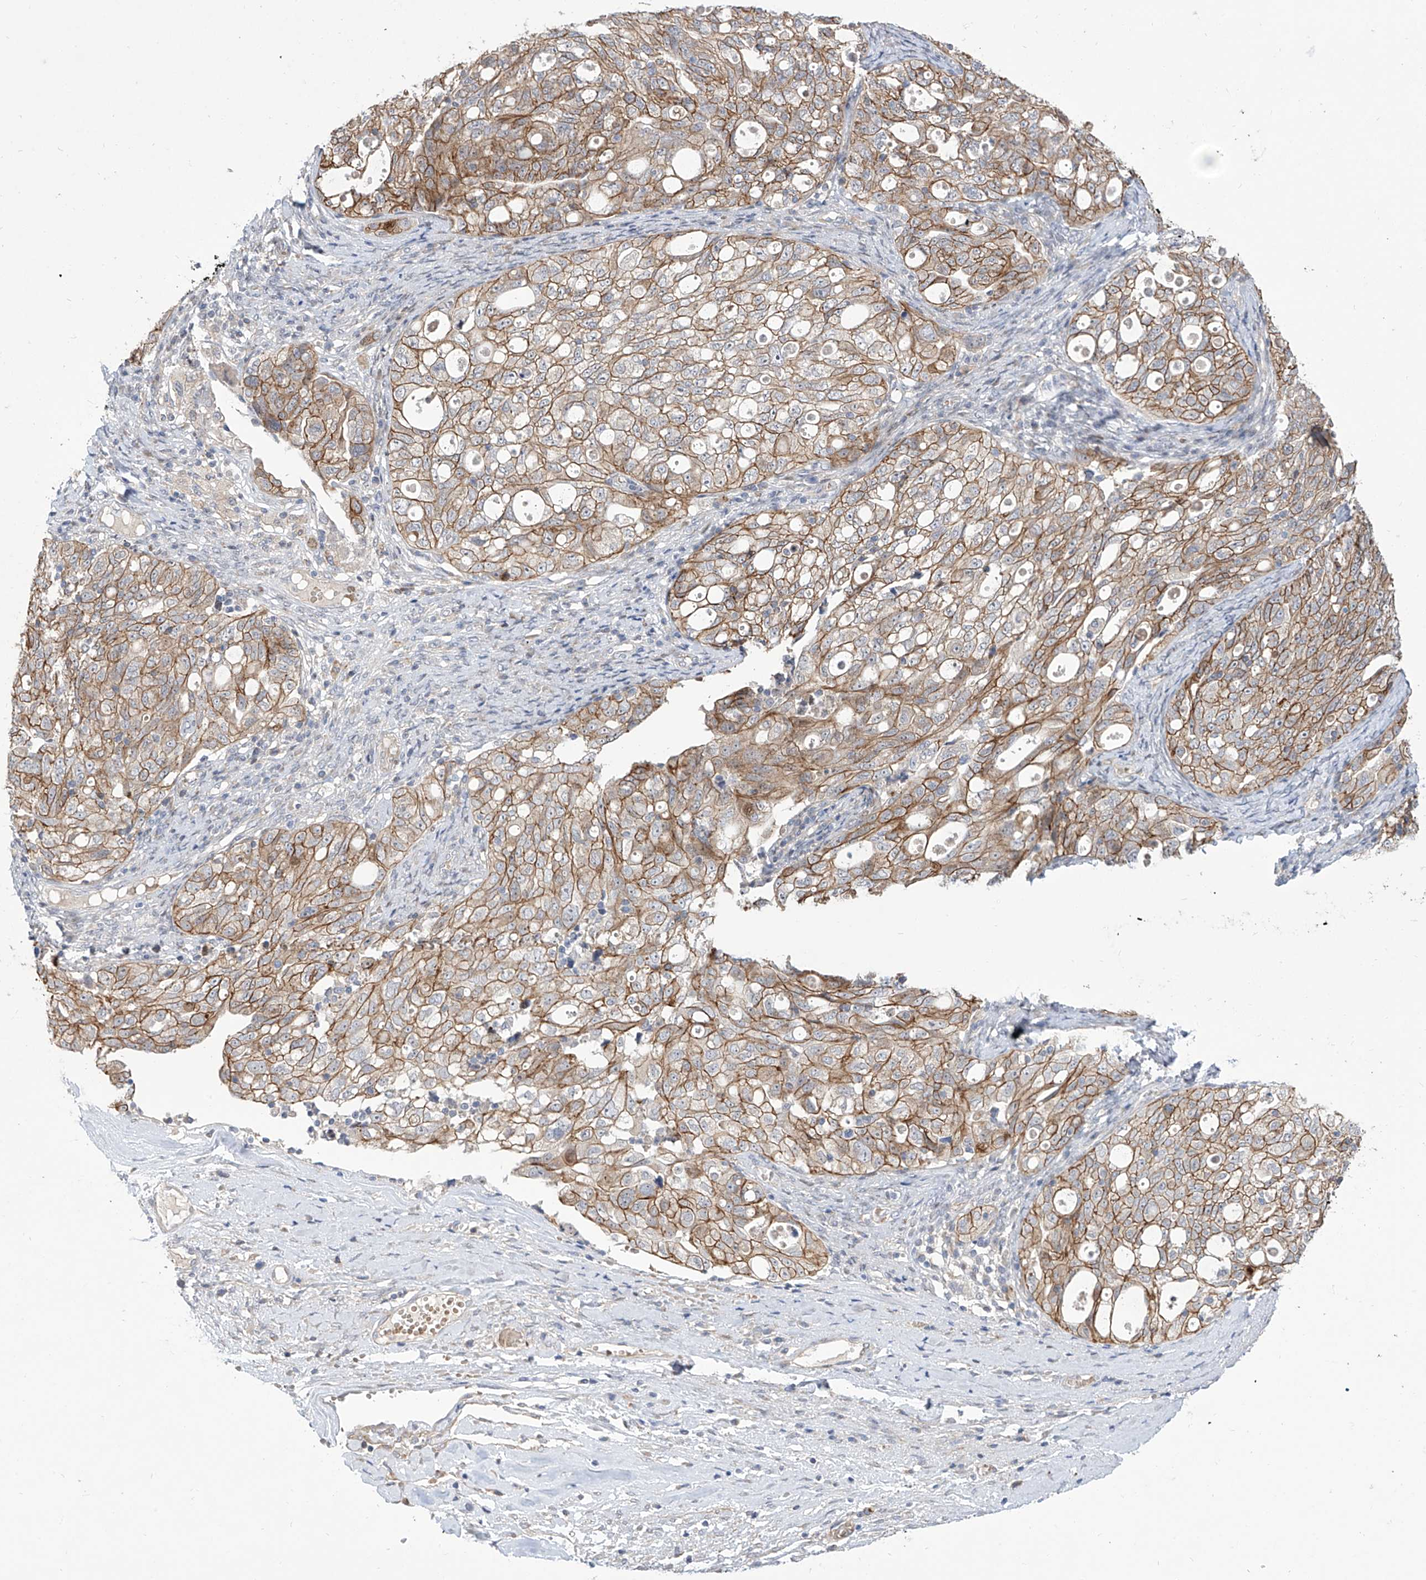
{"staining": {"intensity": "moderate", "quantity": ">75%", "location": "cytoplasmic/membranous"}, "tissue": "ovarian cancer", "cell_type": "Tumor cells", "image_type": "cancer", "snomed": [{"axis": "morphology", "description": "Carcinoma, NOS"}, {"axis": "morphology", "description": "Cystadenocarcinoma, serous, NOS"}, {"axis": "topography", "description": "Ovary"}], "caption": "Immunohistochemical staining of human serous cystadenocarcinoma (ovarian) exhibits moderate cytoplasmic/membranous protein staining in approximately >75% of tumor cells.", "gene": "LRRC1", "patient": {"sex": "female", "age": 69}}